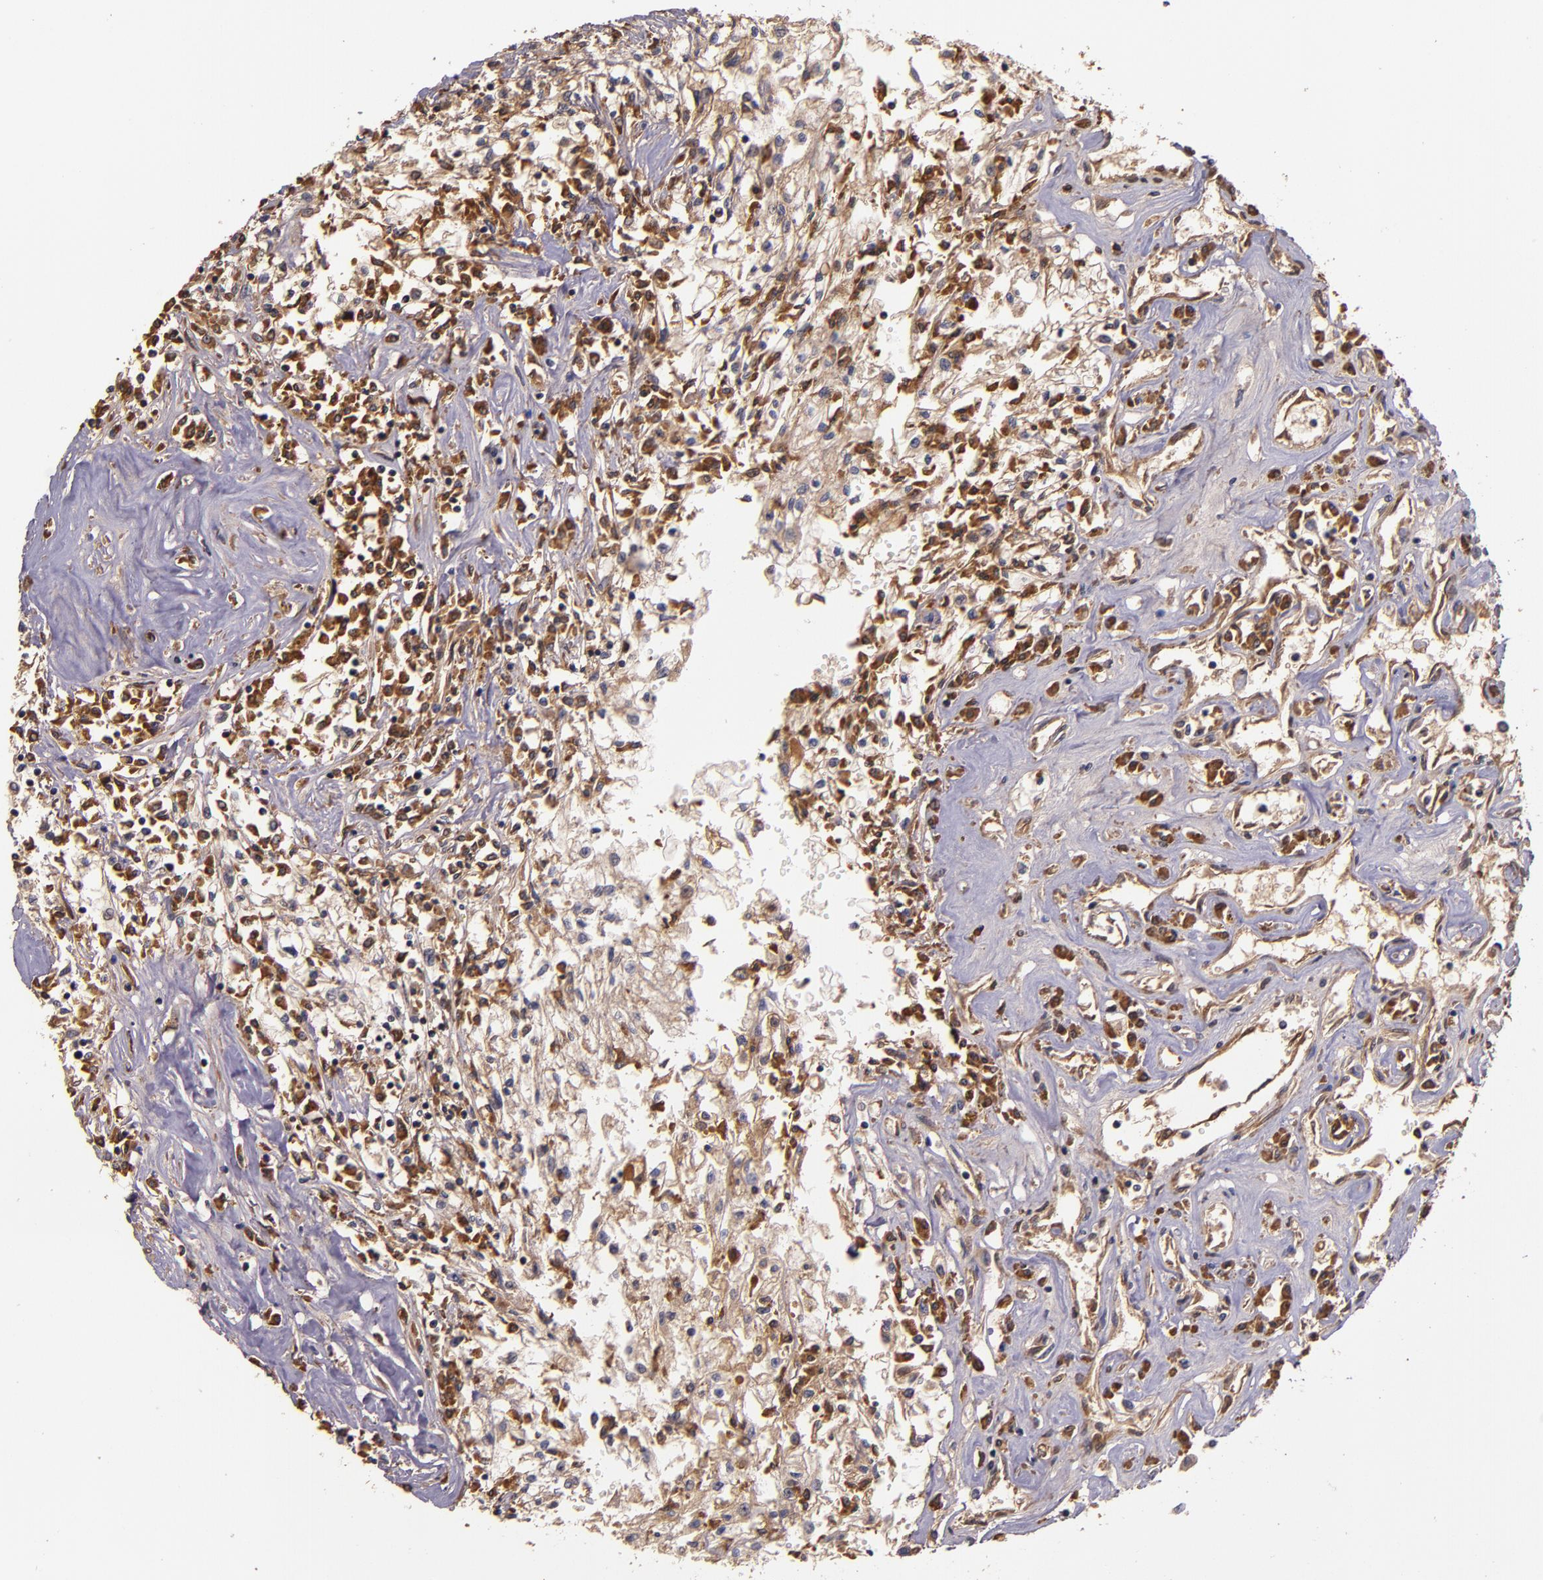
{"staining": {"intensity": "moderate", "quantity": ">75%", "location": "cytoplasmic/membranous"}, "tissue": "renal cancer", "cell_type": "Tumor cells", "image_type": "cancer", "snomed": [{"axis": "morphology", "description": "Adenocarcinoma, NOS"}, {"axis": "topography", "description": "Kidney"}], "caption": "Immunohistochemistry image of human renal adenocarcinoma stained for a protein (brown), which exhibits medium levels of moderate cytoplasmic/membranous expression in approximately >75% of tumor cells.", "gene": "PRAF2", "patient": {"sex": "male", "age": 78}}